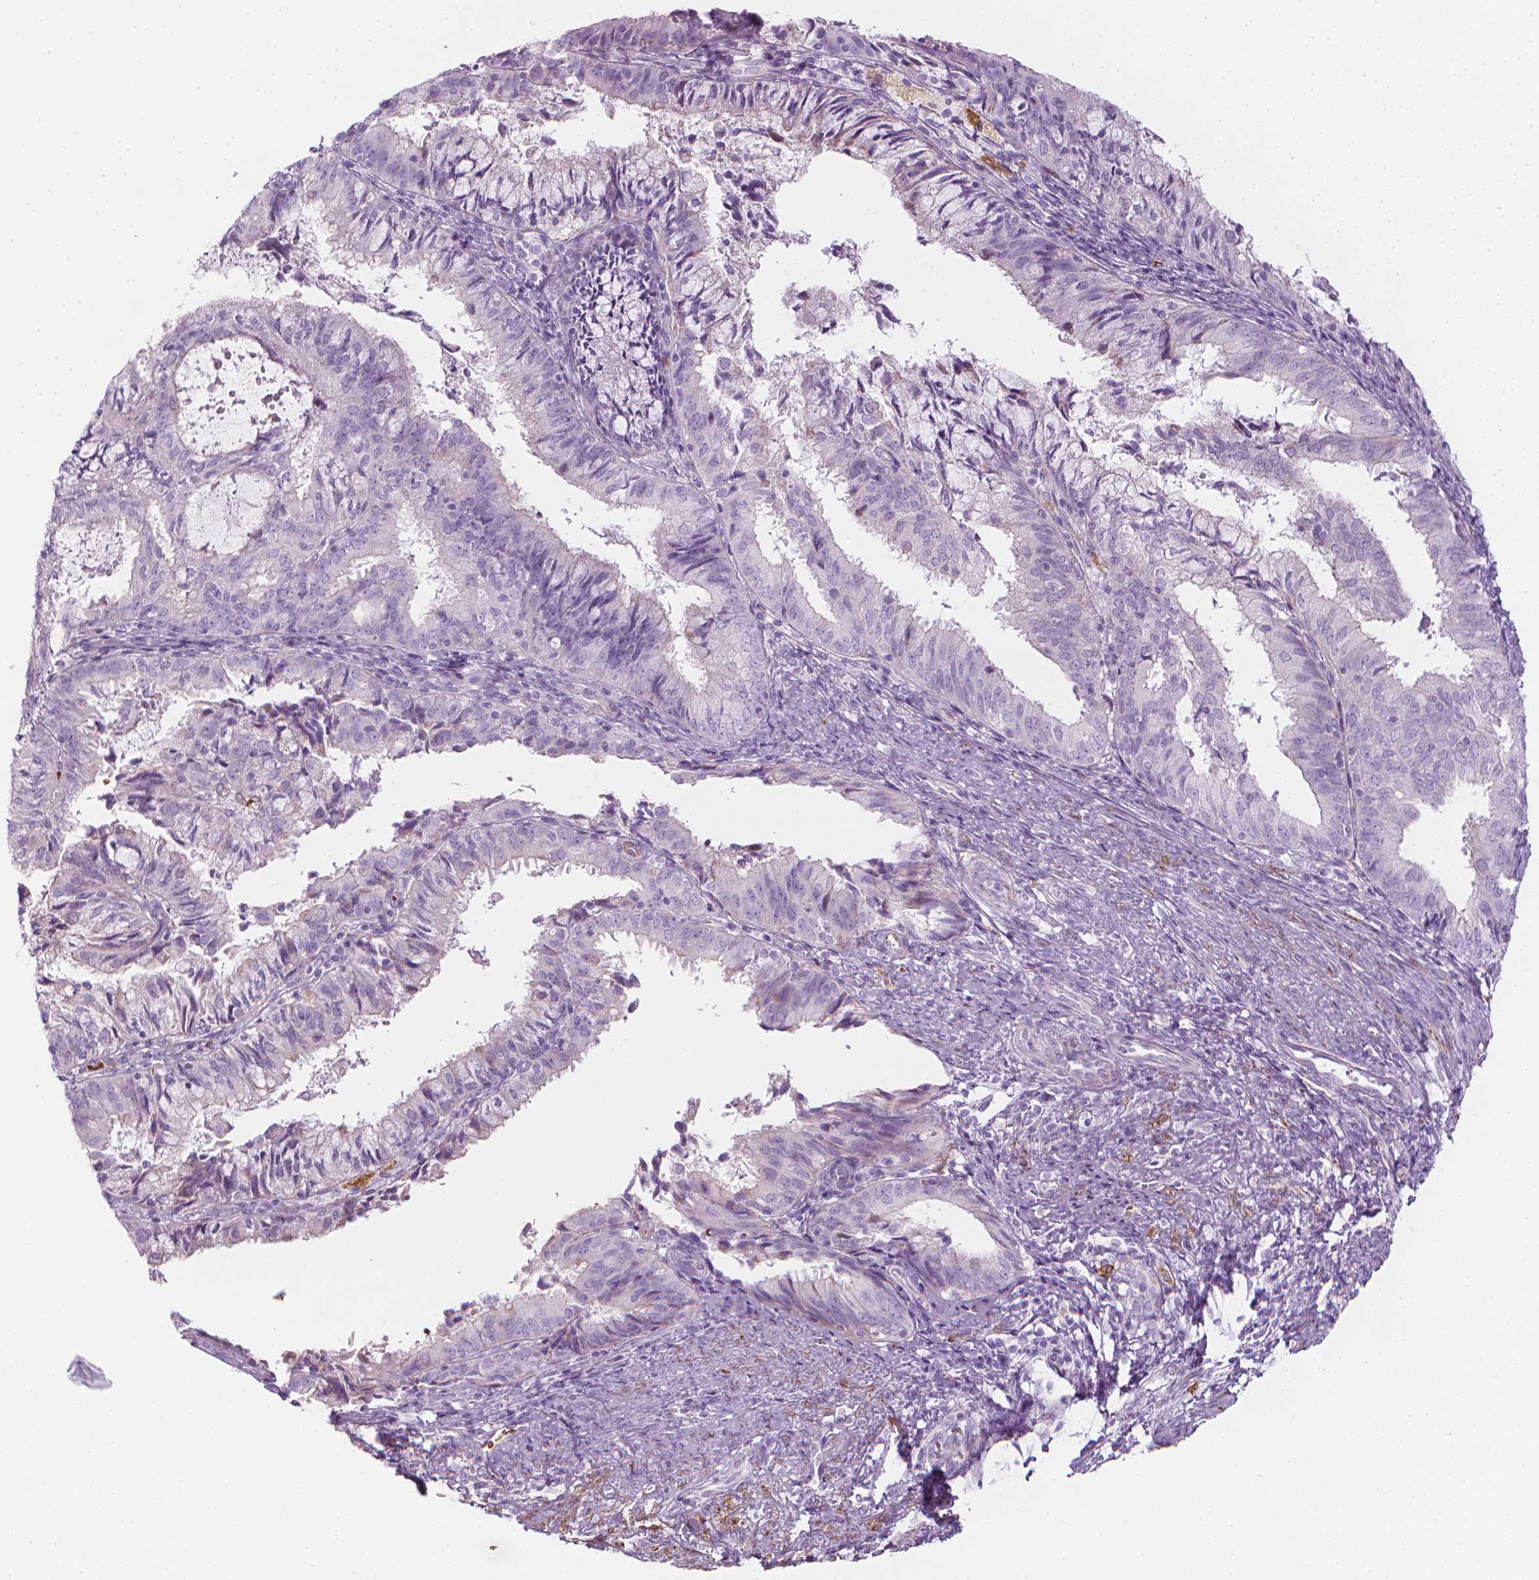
{"staining": {"intensity": "negative", "quantity": "none", "location": "none"}, "tissue": "endometrial cancer", "cell_type": "Tumor cells", "image_type": "cancer", "snomed": [{"axis": "morphology", "description": "Adenocarcinoma, NOS"}, {"axis": "topography", "description": "Endometrium"}], "caption": "Immunohistochemistry (IHC) photomicrograph of neoplastic tissue: human endometrial adenocarcinoma stained with DAB (3,3'-diaminobenzidine) reveals no significant protein staining in tumor cells.", "gene": "CES1", "patient": {"sex": "female", "age": 57}}